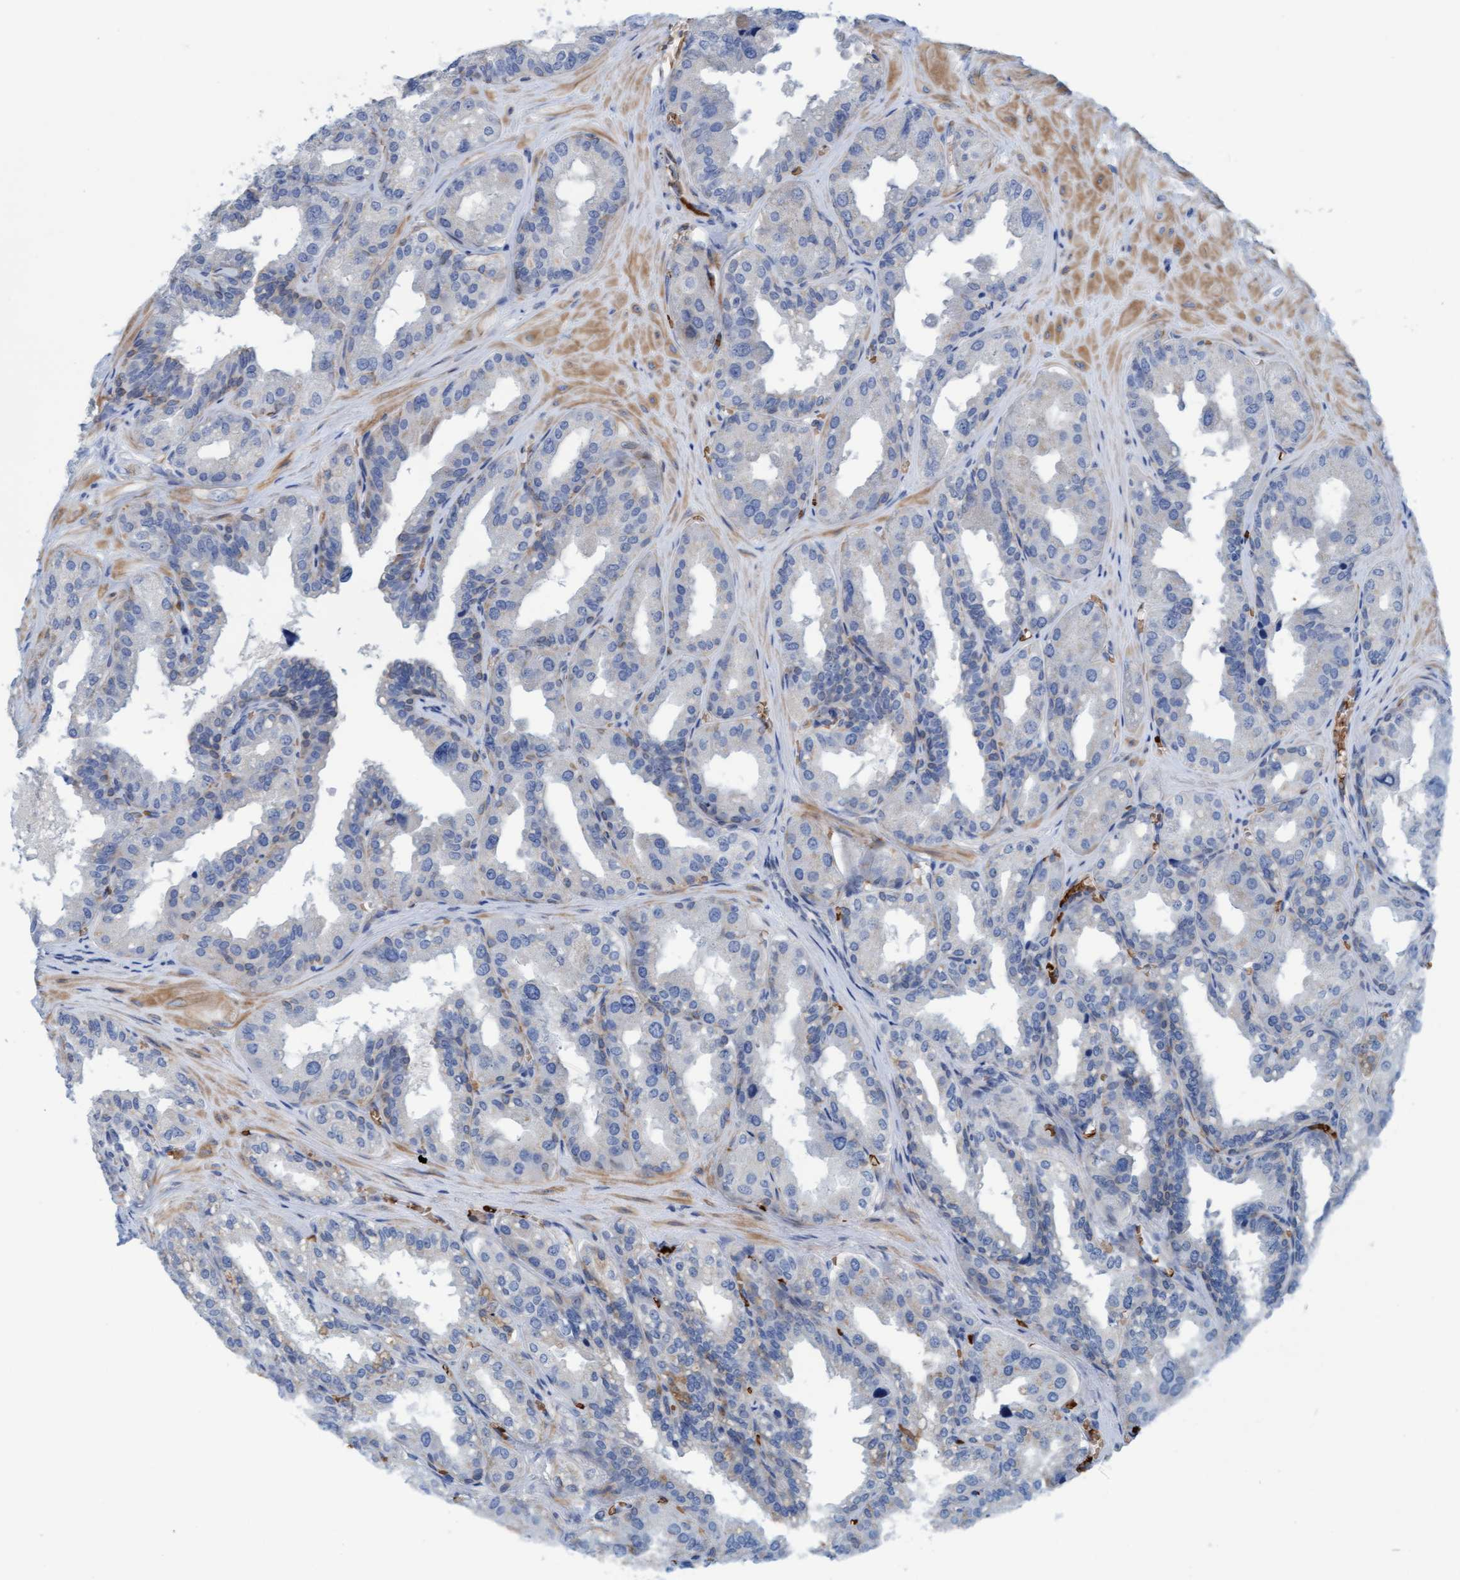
{"staining": {"intensity": "negative", "quantity": "none", "location": "none"}, "tissue": "seminal vesicle", "cell_type": "Glandular cells", "image_type": "normal", "snomed": [{"axis": "morphology", "description": "Normal tissue, NOS"}, {"axis": "topography", "description": "Prostate"}, {"axis": "topography", "description": "Seminal veicle"}], "caption": "This is a image of immunohistochemistry staining of normal seminal vesicle, which shows no positivity in glandular cells.", "gene": "P2RX5", "patient": {"sex": "male", "age": 51}}